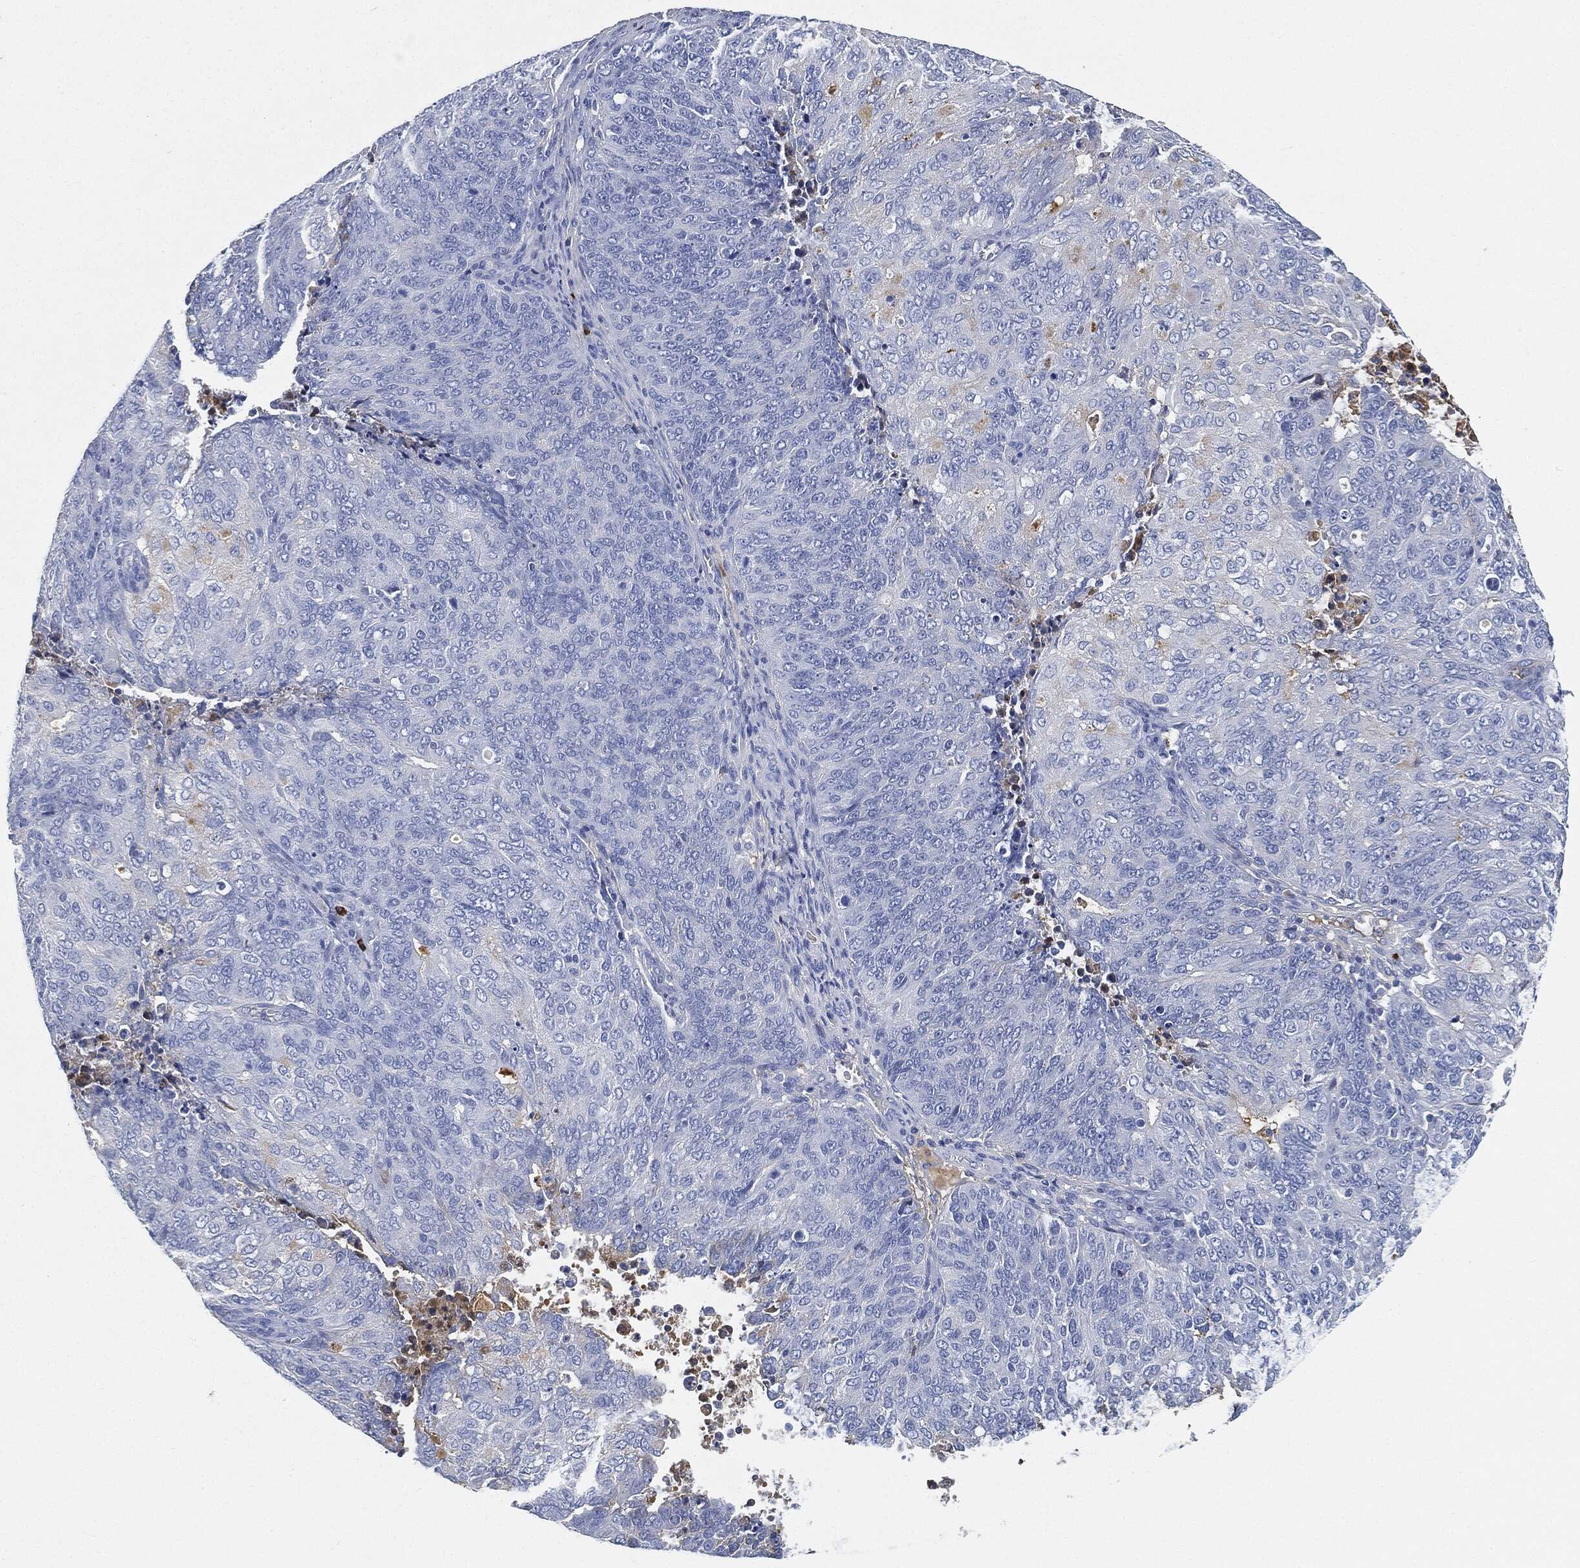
{"staining": {"intensity": "negative", "quantity": "none", "location": "none"}, "tissue": "endometrial cancer", "cell_type": "Tumor cells", "image_type": "cancer", "snomed": [{"axis": "morphology", "description": "Adenocarcinoma, NOS"}, {"axis": "topography", "description": "Endometrium"}], "caption": "An immunohistochemistry (IHC) image of endometrial cancer is shown. There is no staining in tumor cells of endometrial cancer. (DAB (3,3'-diaminobenzidine) IHC with hematoxylin counter stain).", "gene": "IGLV6-57", "patient": {"sex": "female", "age": 82}}